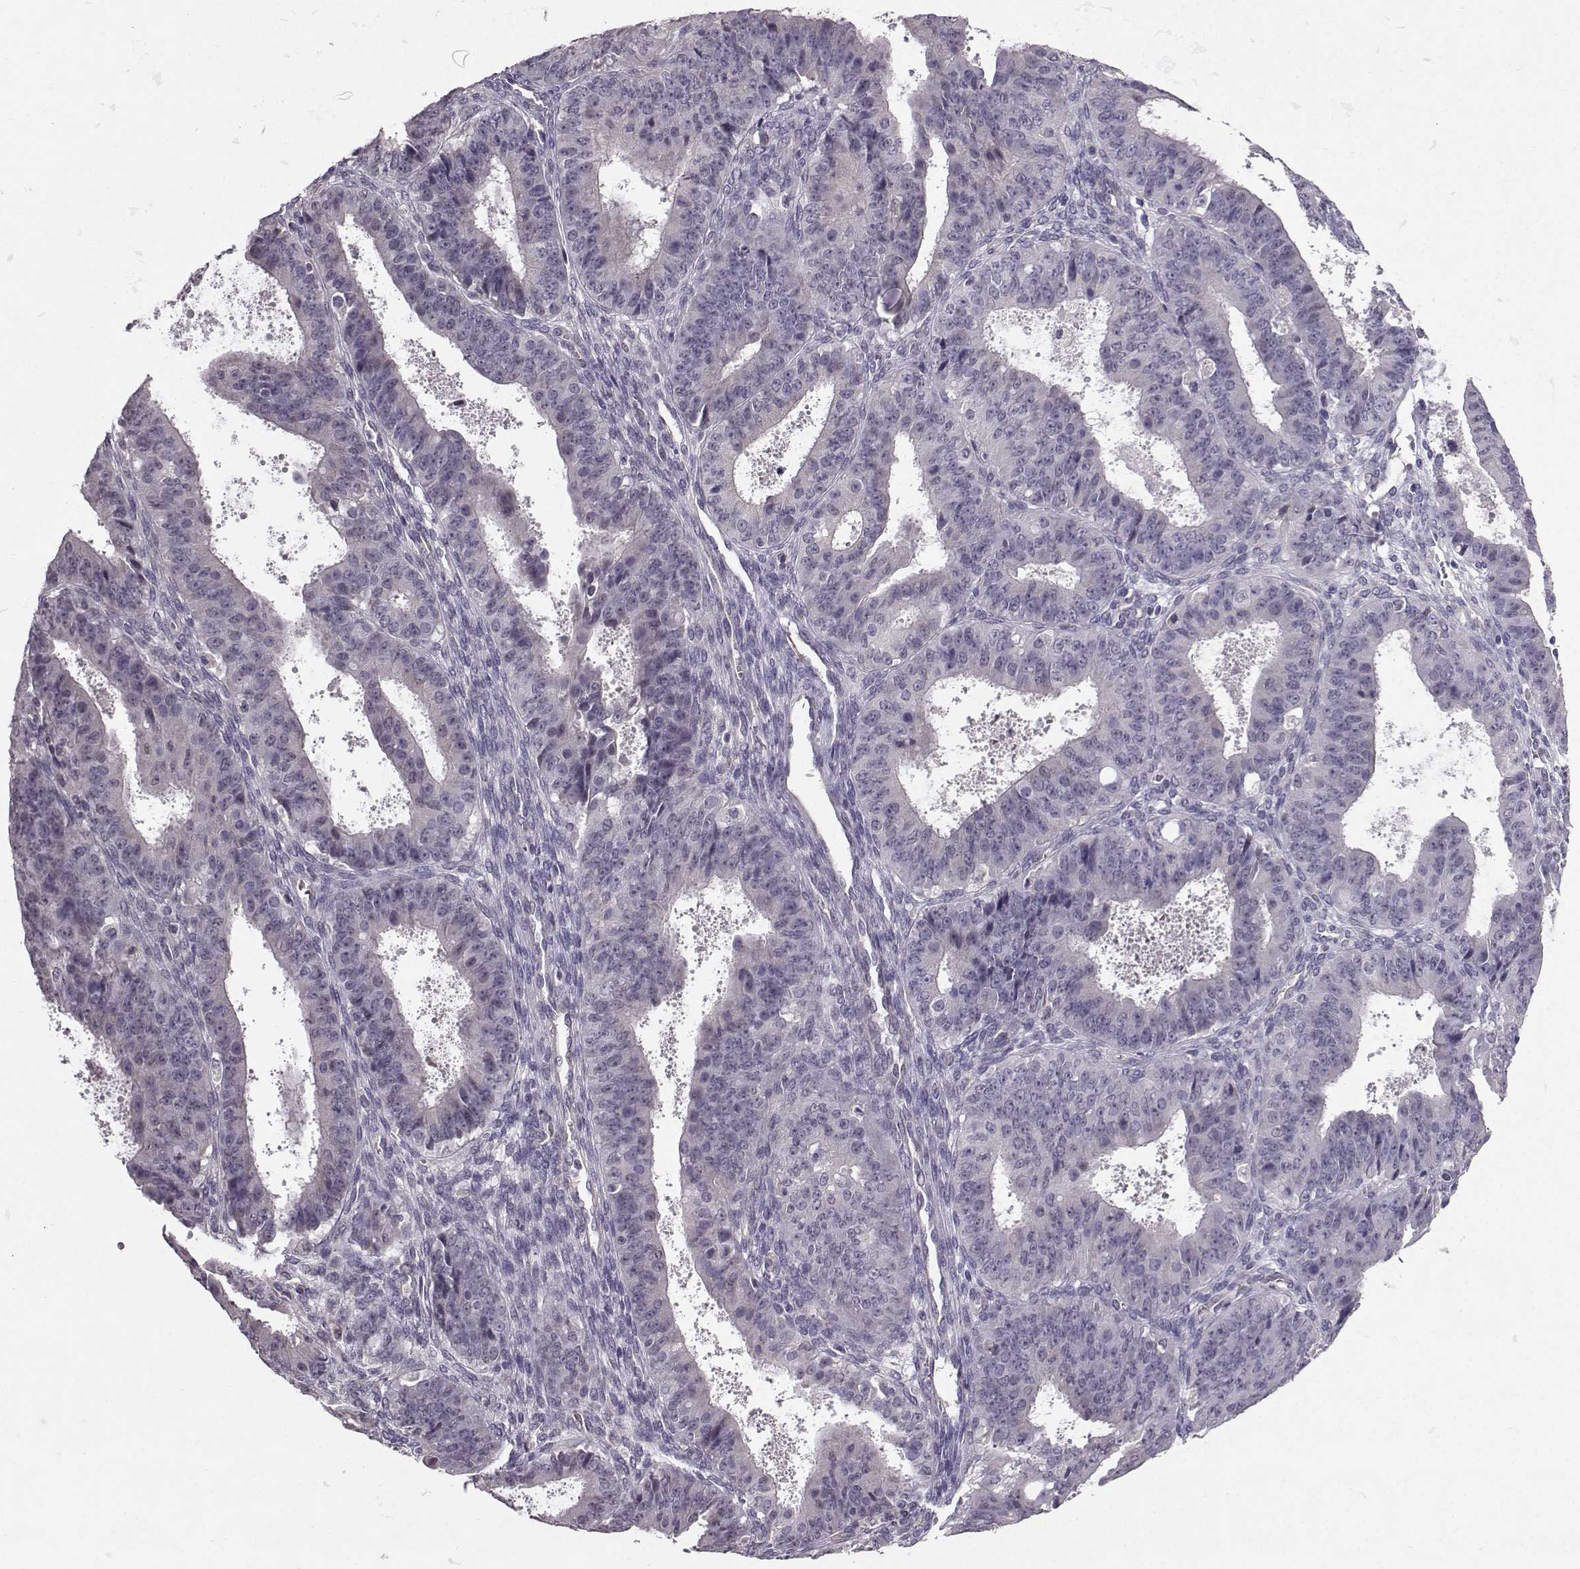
{"staining": {"intensity": "negative", "quantity": "none", "location": "none"}, "tissue": "ovarian cancer", "cell_type": "Tumor cells", "image_type": "cancer", "snomed": [{"axis": "morphology", "description": "Carcinoma, endometroid"}, {"axis": "topography", "description": "Ovary"}], "caption": "Tumor cells show no significant protein staining in ovarian endometroid carcinoma.", "gene": "TSPYL5", "patient": {"sex": "female", "age": 42}}